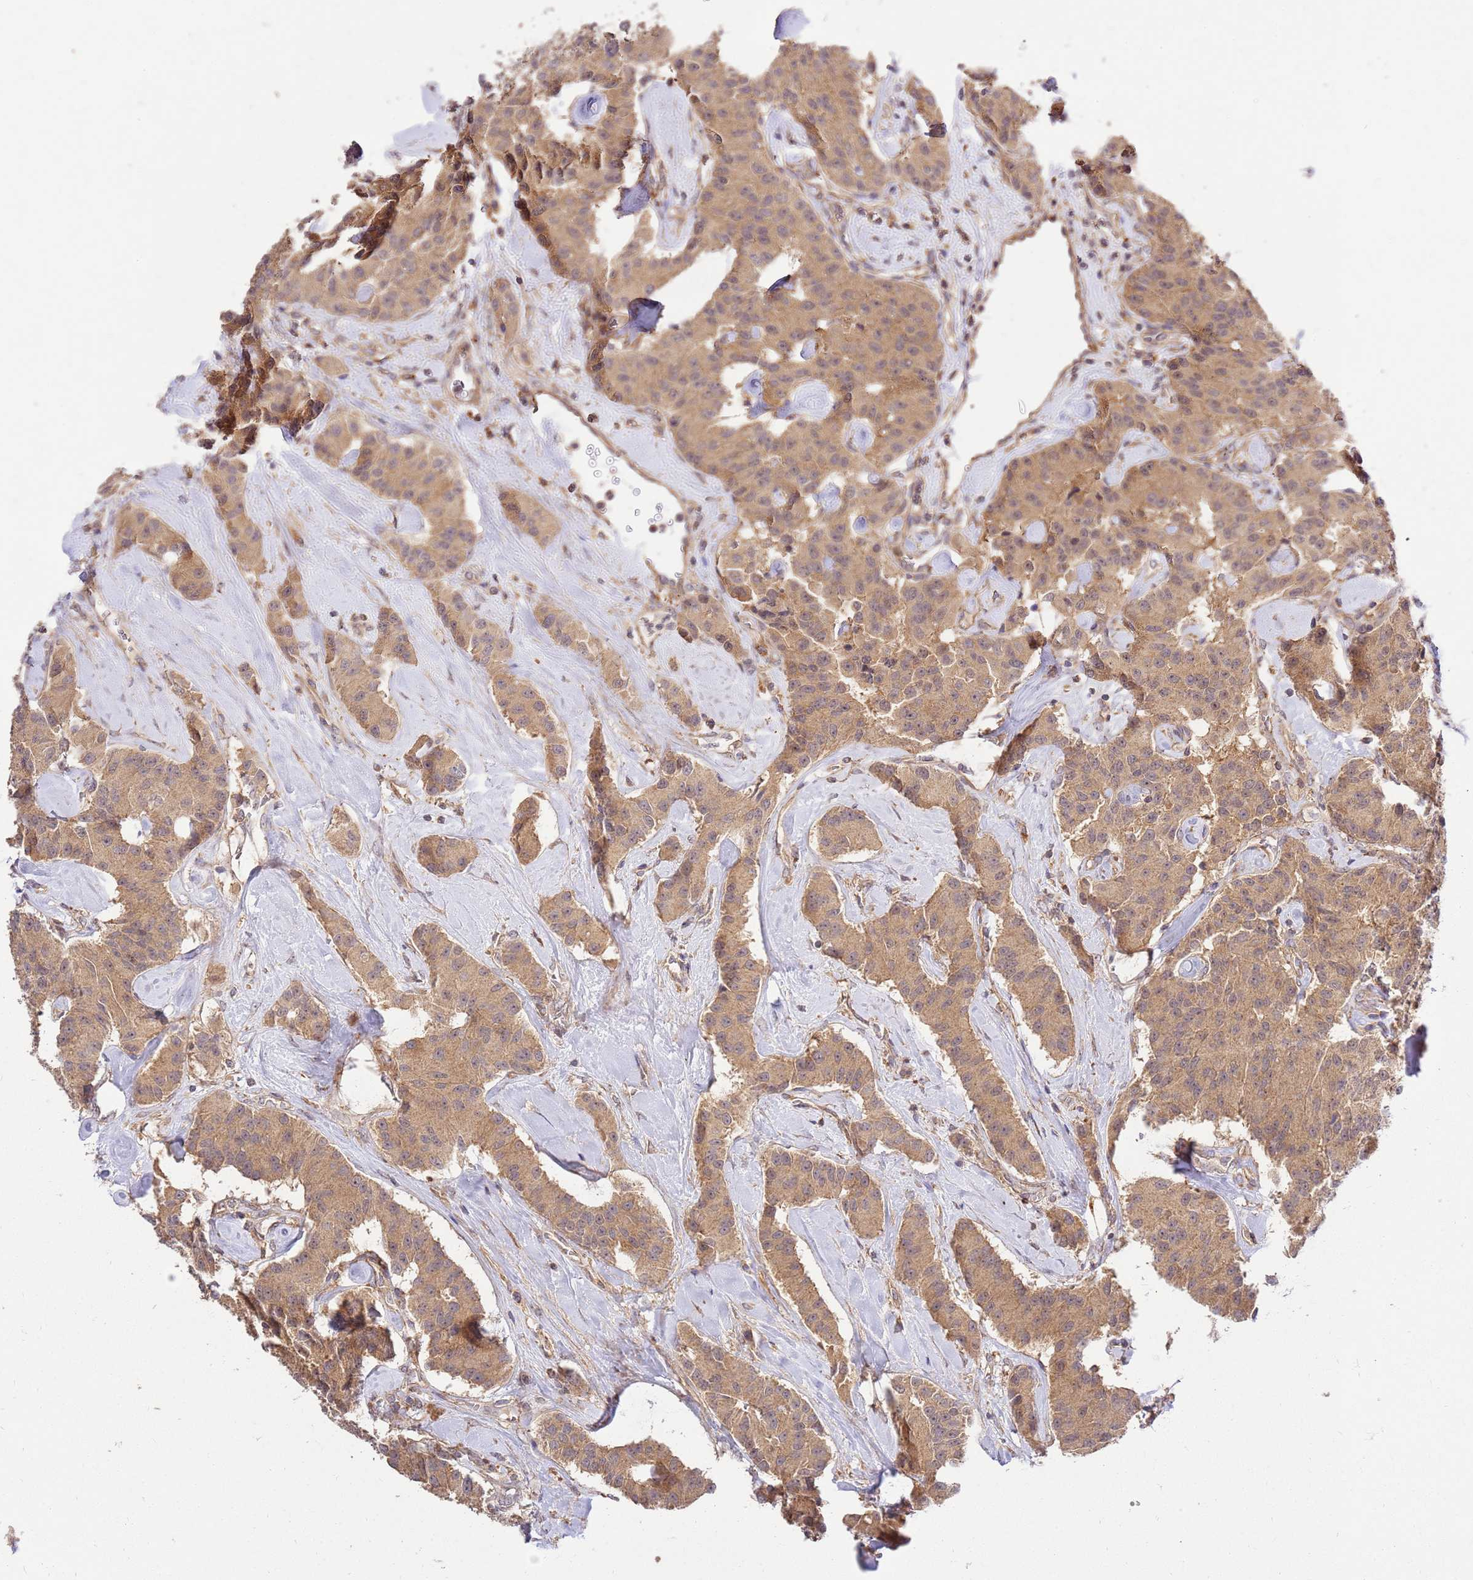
{"staining": {"intensity": "moderate", "quantity": ">75%", "location": "cytoplasmic/membranous"}, "tissue": "carcinoid", "cell_type": "Tumor cells", "image_type": "cancer", "snomed": [{"axis": "morphology", "description": "Carcinoid, malignant, NOS"}, {"axis": "topography", "description": "Pancreas"}], "caption": "About >75% of tumor cells in human carcinoid (malignant) reveal moderate cytoplasmic/membranous protein positivity as visualized by brown immunohistochemical staining.", "gene": "GAREM1", "patient": {"sex": "male", "age": 41}}